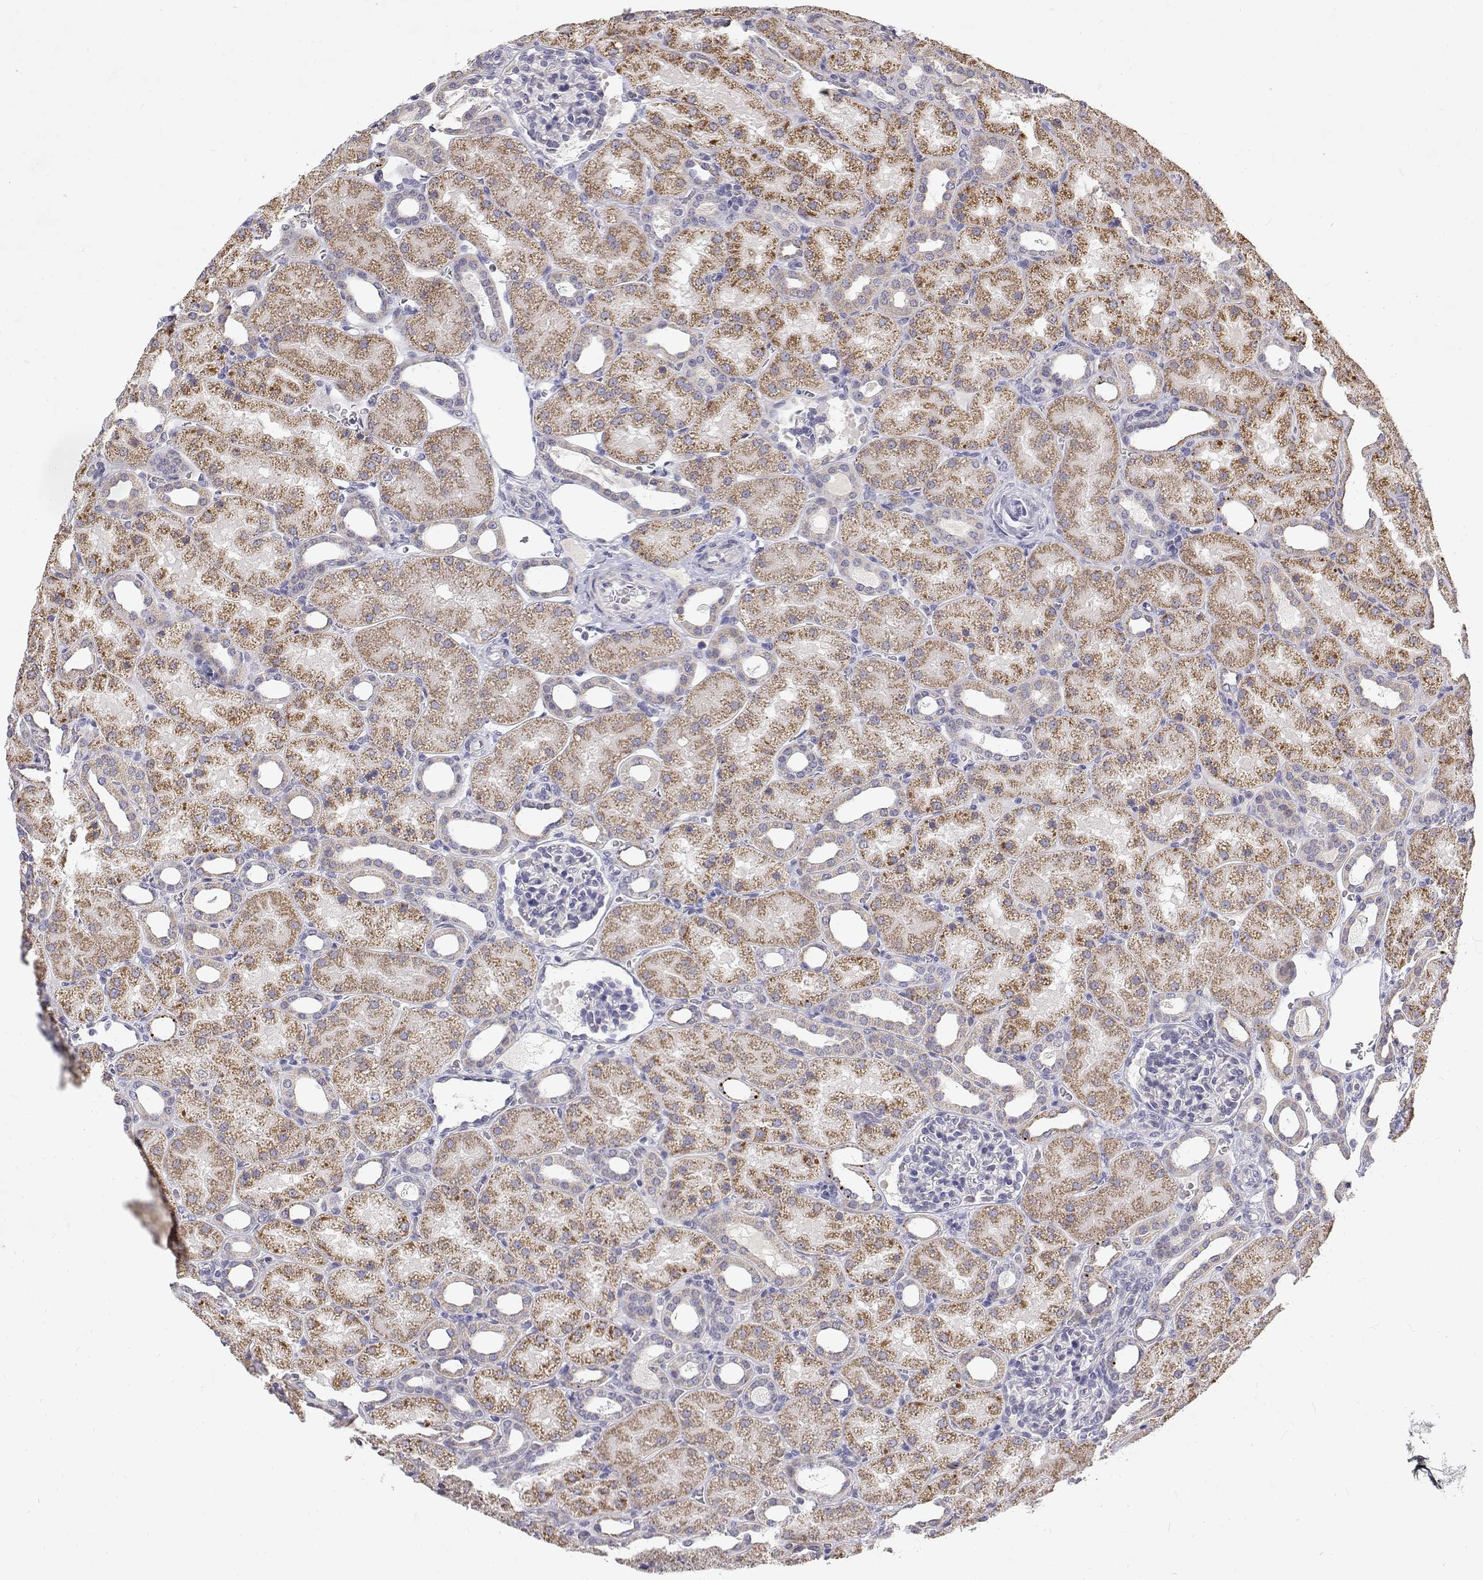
{"staining": {"intensity": "negative", "quantity": "none", "location": "none"}, "tissue": "kidney", "cell_type": "Cells in glomeruli", "image_type": "normal", "snomed": [{"axis": "morphology", "description": "Normal tissue, NOS"}, {"axis": "topography", "description": "Kidney"}], "caption": "The photomicrograph exhibits no significant expression in cells in glomeruli of kidney.", "gene": "TRIM60", "patient": {"sex": "male", "age": 2}}